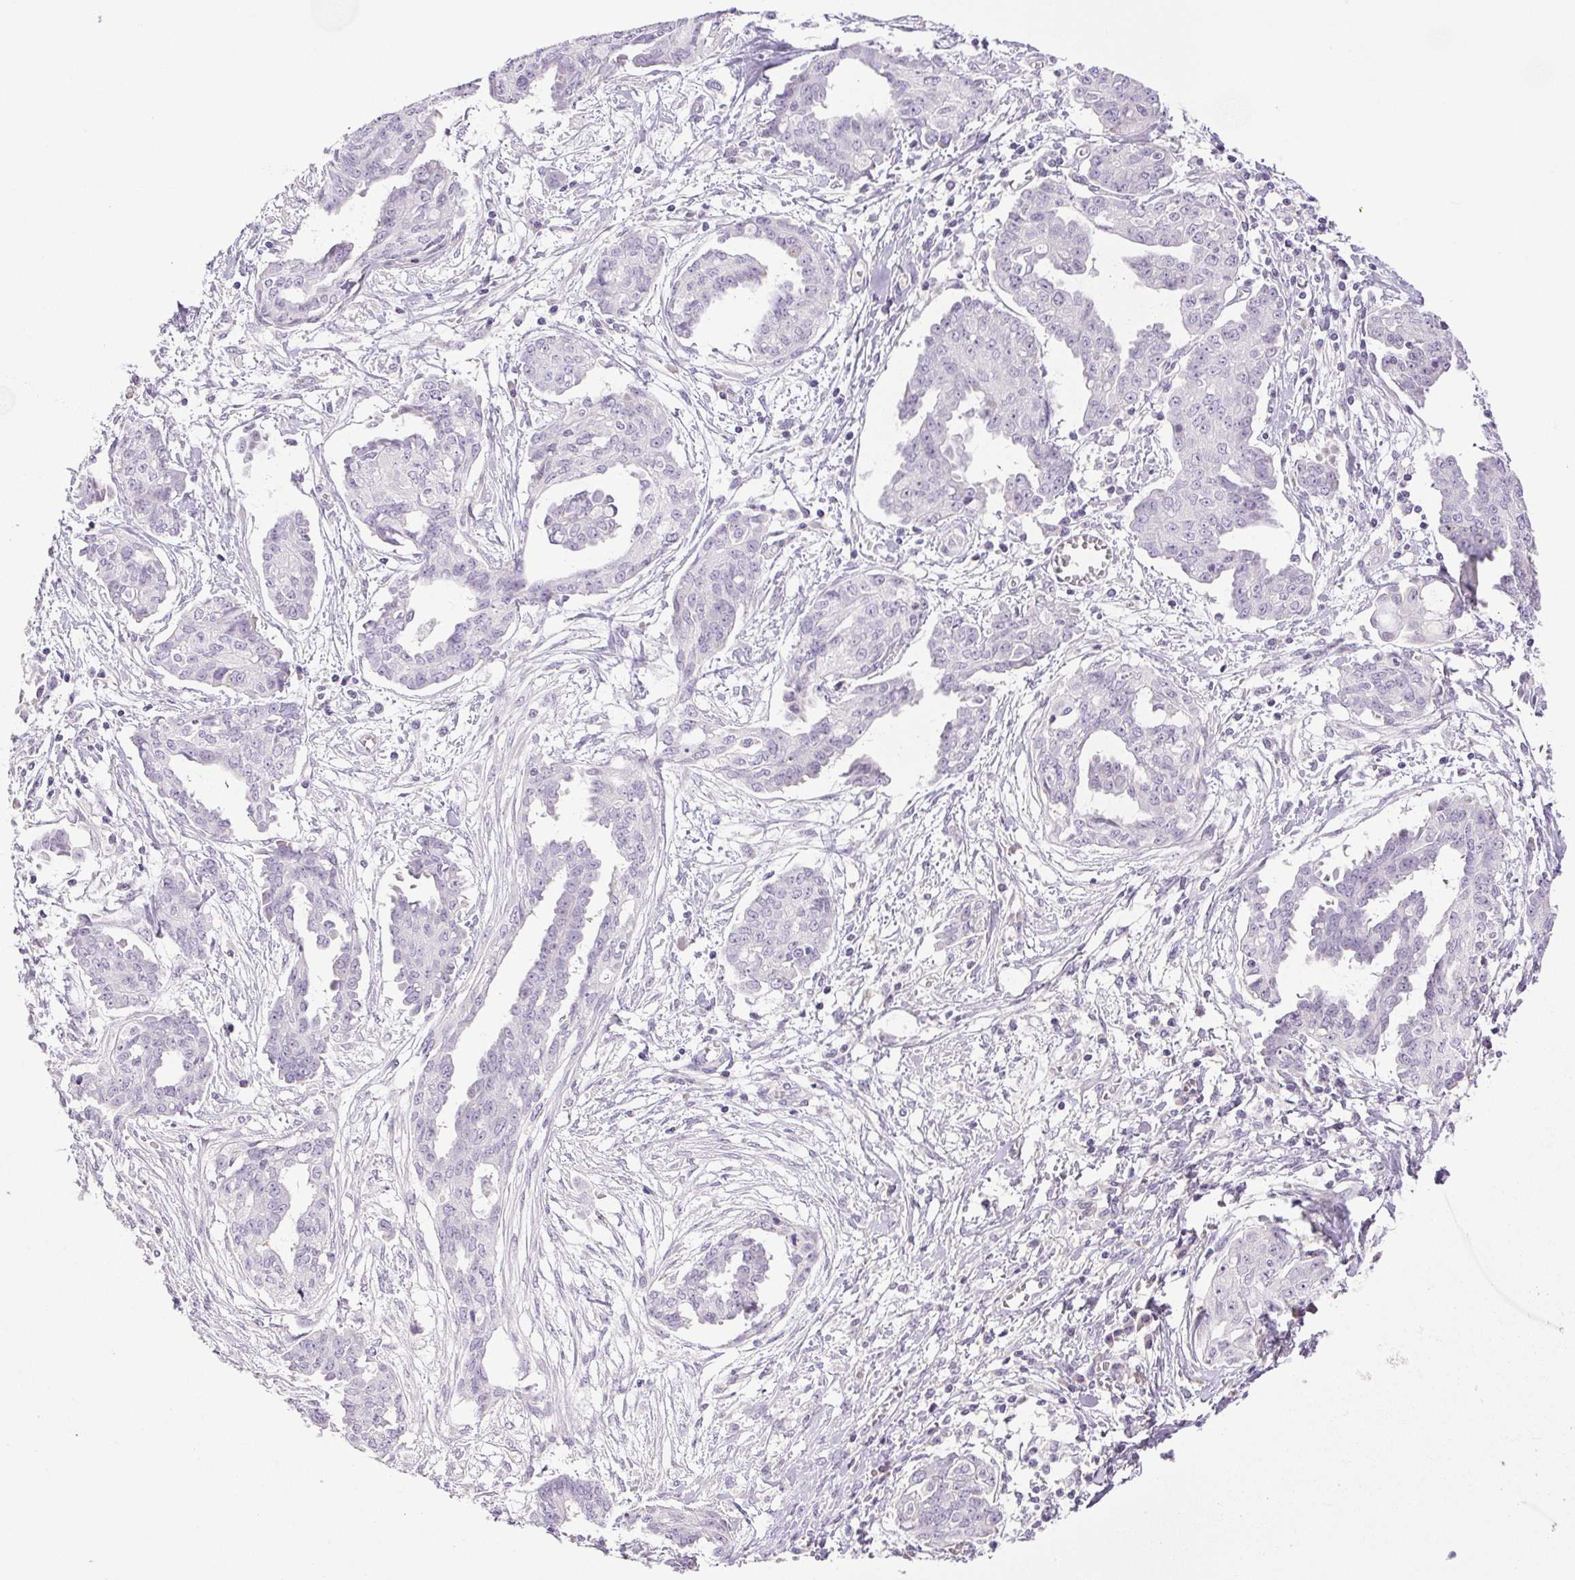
{"staining": {"intensity": "negative", "quantity": "none", "location": "none"}, "tissue": "ovarian cancer", "cell_type": "Tumor cells", "image_type": "cancer", "snomed": [{"axis": "morphology", "description": "Cystadenocarcinoma, serous, NOS"}, {"axis": "topography", "description": "Ovary"}], "caption": "High power microscopy micrograph of an immunohistochemistry photomicrograph of ovarian cancer, revealing no significant positivity in tumor cells.", "gene": "PAPPA2", "patient": {"sex": "female", "age": 71}}